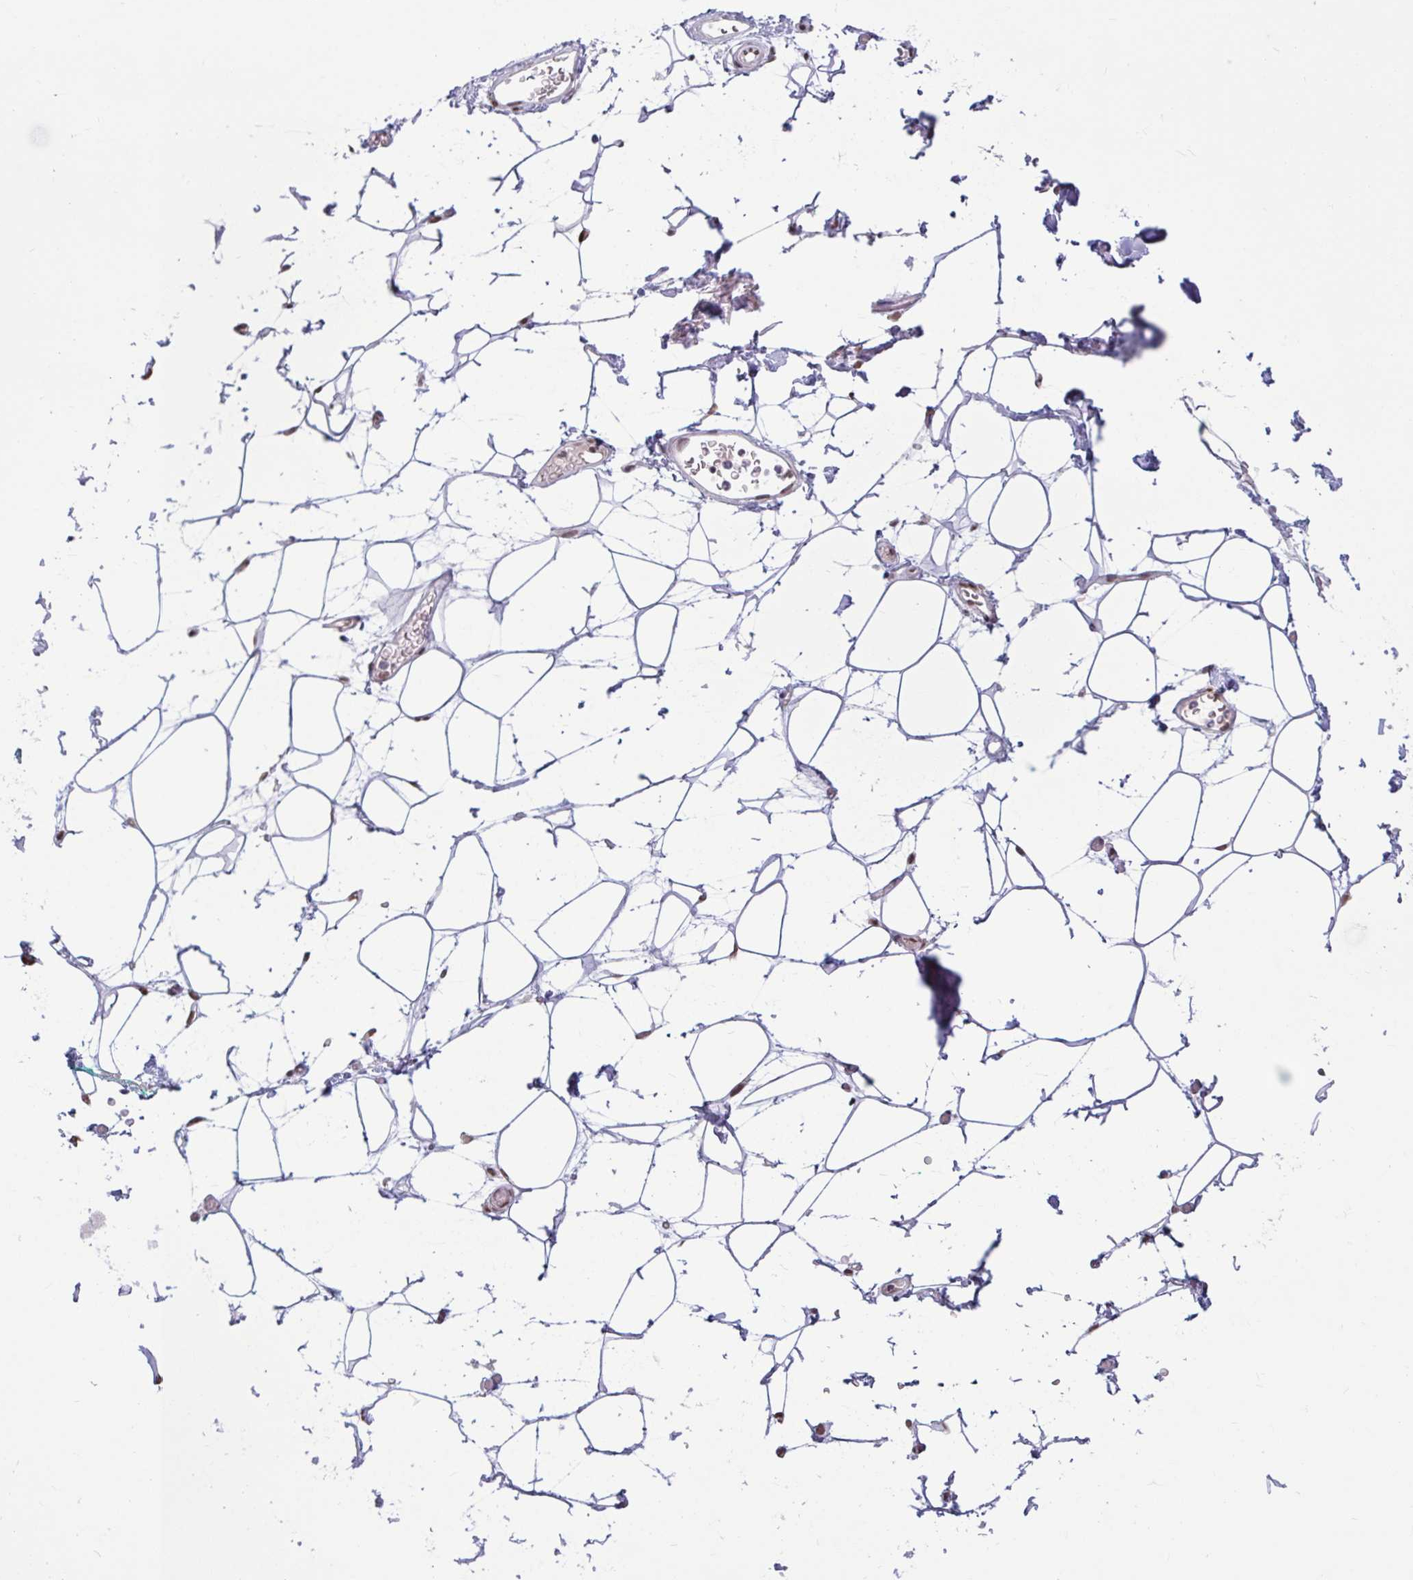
{"staining": {"intensity": "negative", "quantity": "none", "location": "none"}, "tissue": "adipose tissue", "cell_type": "Adipocytes", "image_type": "normal", "snomed": [{"axis": "morphology", "description": "Normal tissue, NOS"}, {"axis": "topography", "description": "Anal"}, {"axis": "topography", "description": "Peripheral nerve tissue"}], "caption": "Immunohistochemistry of normal adipose tissue exhibits no staining in adipocytes.", "gene": "CBFA2T2", "patient": {"sex": "male", "age": 78}}